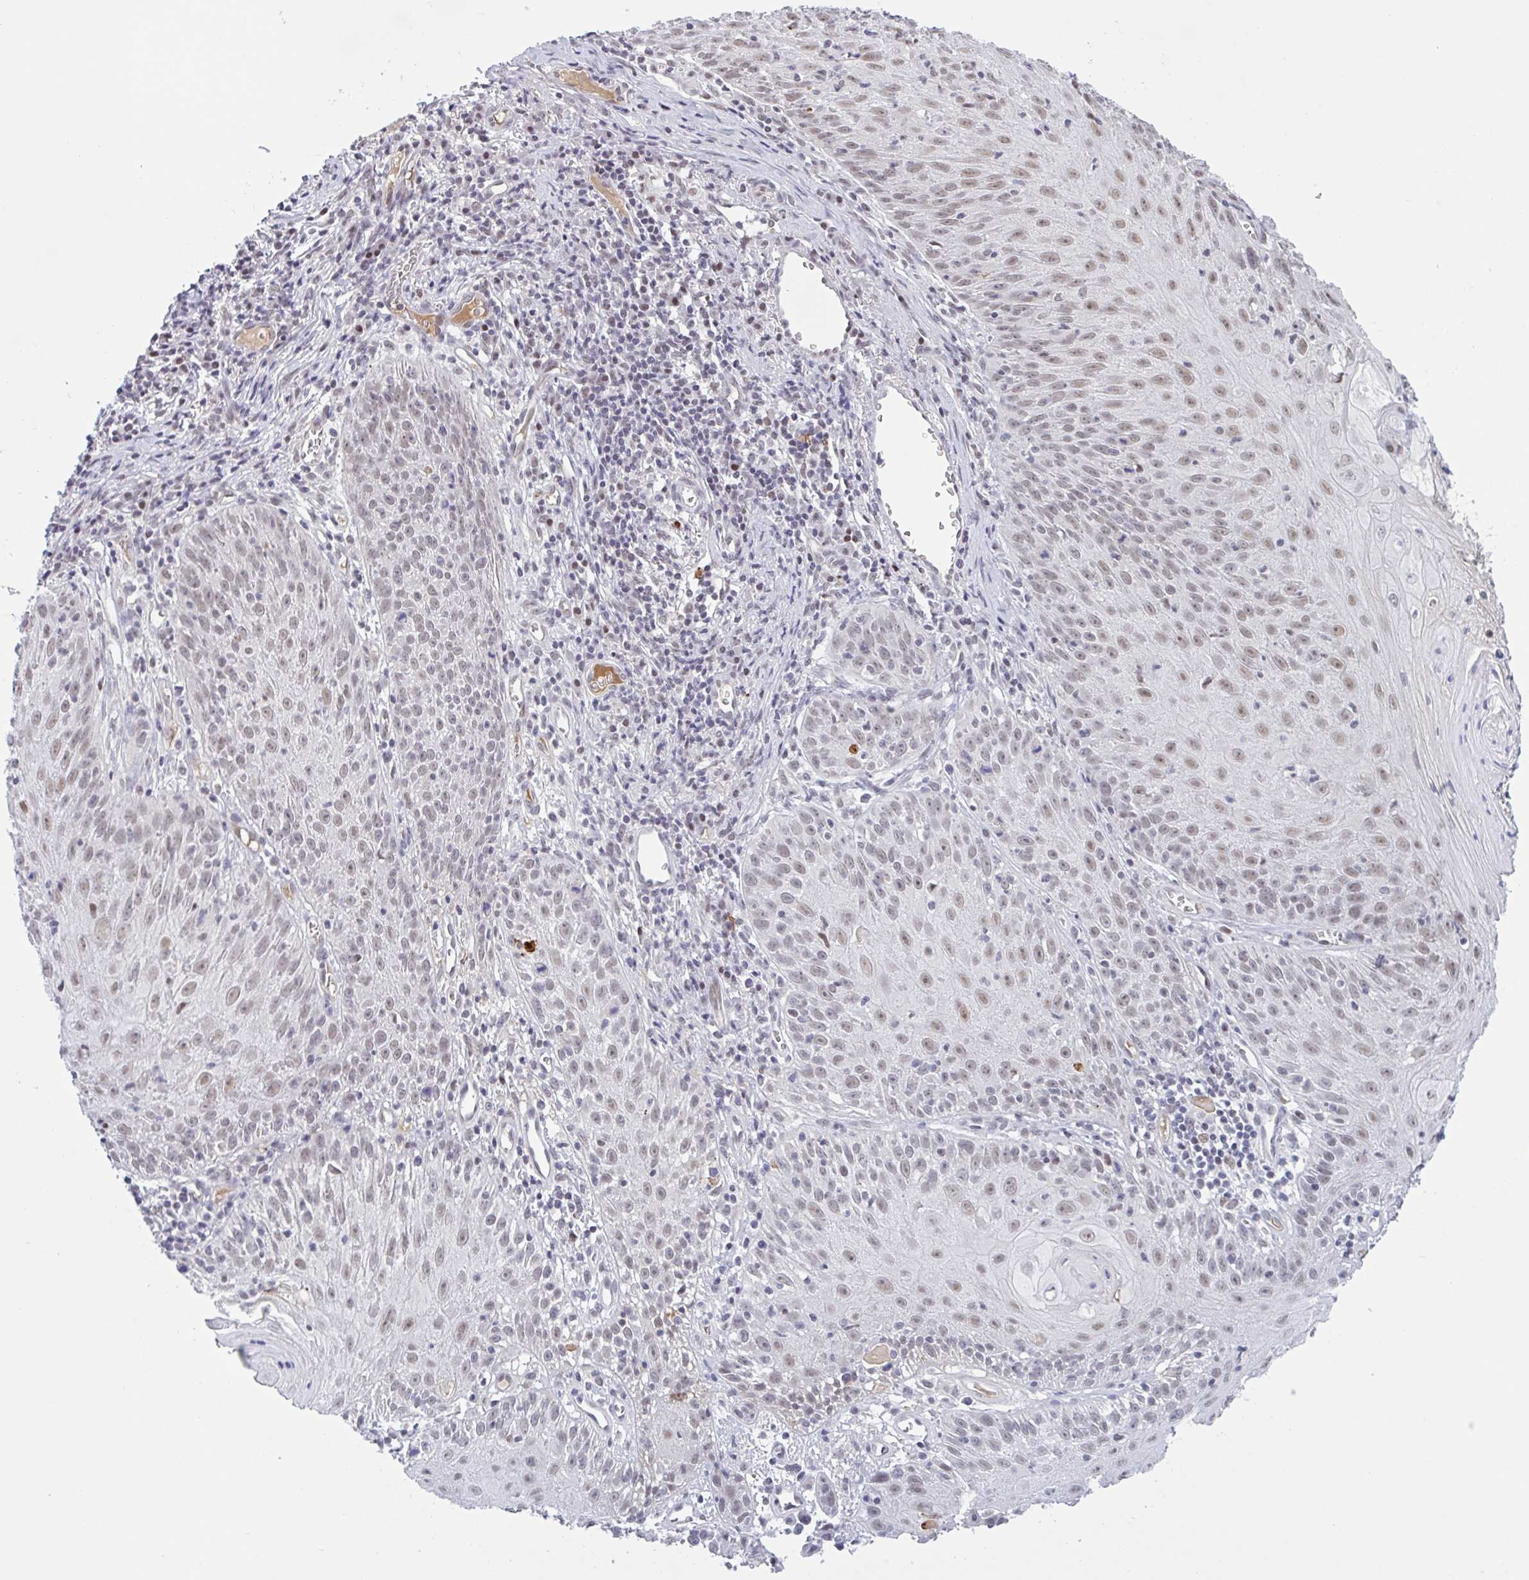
{"staining": {"intensity": "moderate", "quantity": ">75%", "location": "nuclear"}, "tissue": "skin cancer", "cell_type": "Tumor cells", "image_type": "cancer", "snomed": [{"axis": "morphology", "description": "Squamous cell carcinoma, NOS"}, {"axis": "topography", "description": "Skin"}, {"axis": "topography", "description": "Vulva"}], "caption": "Immunohistochemical staining of skin cancer (squamous cell carcinoma) displays moderate nuclear protein positivity in about >75% of tumor cells.", "gene": "PLG", "patient": {"sex": "female", "age": 76}}